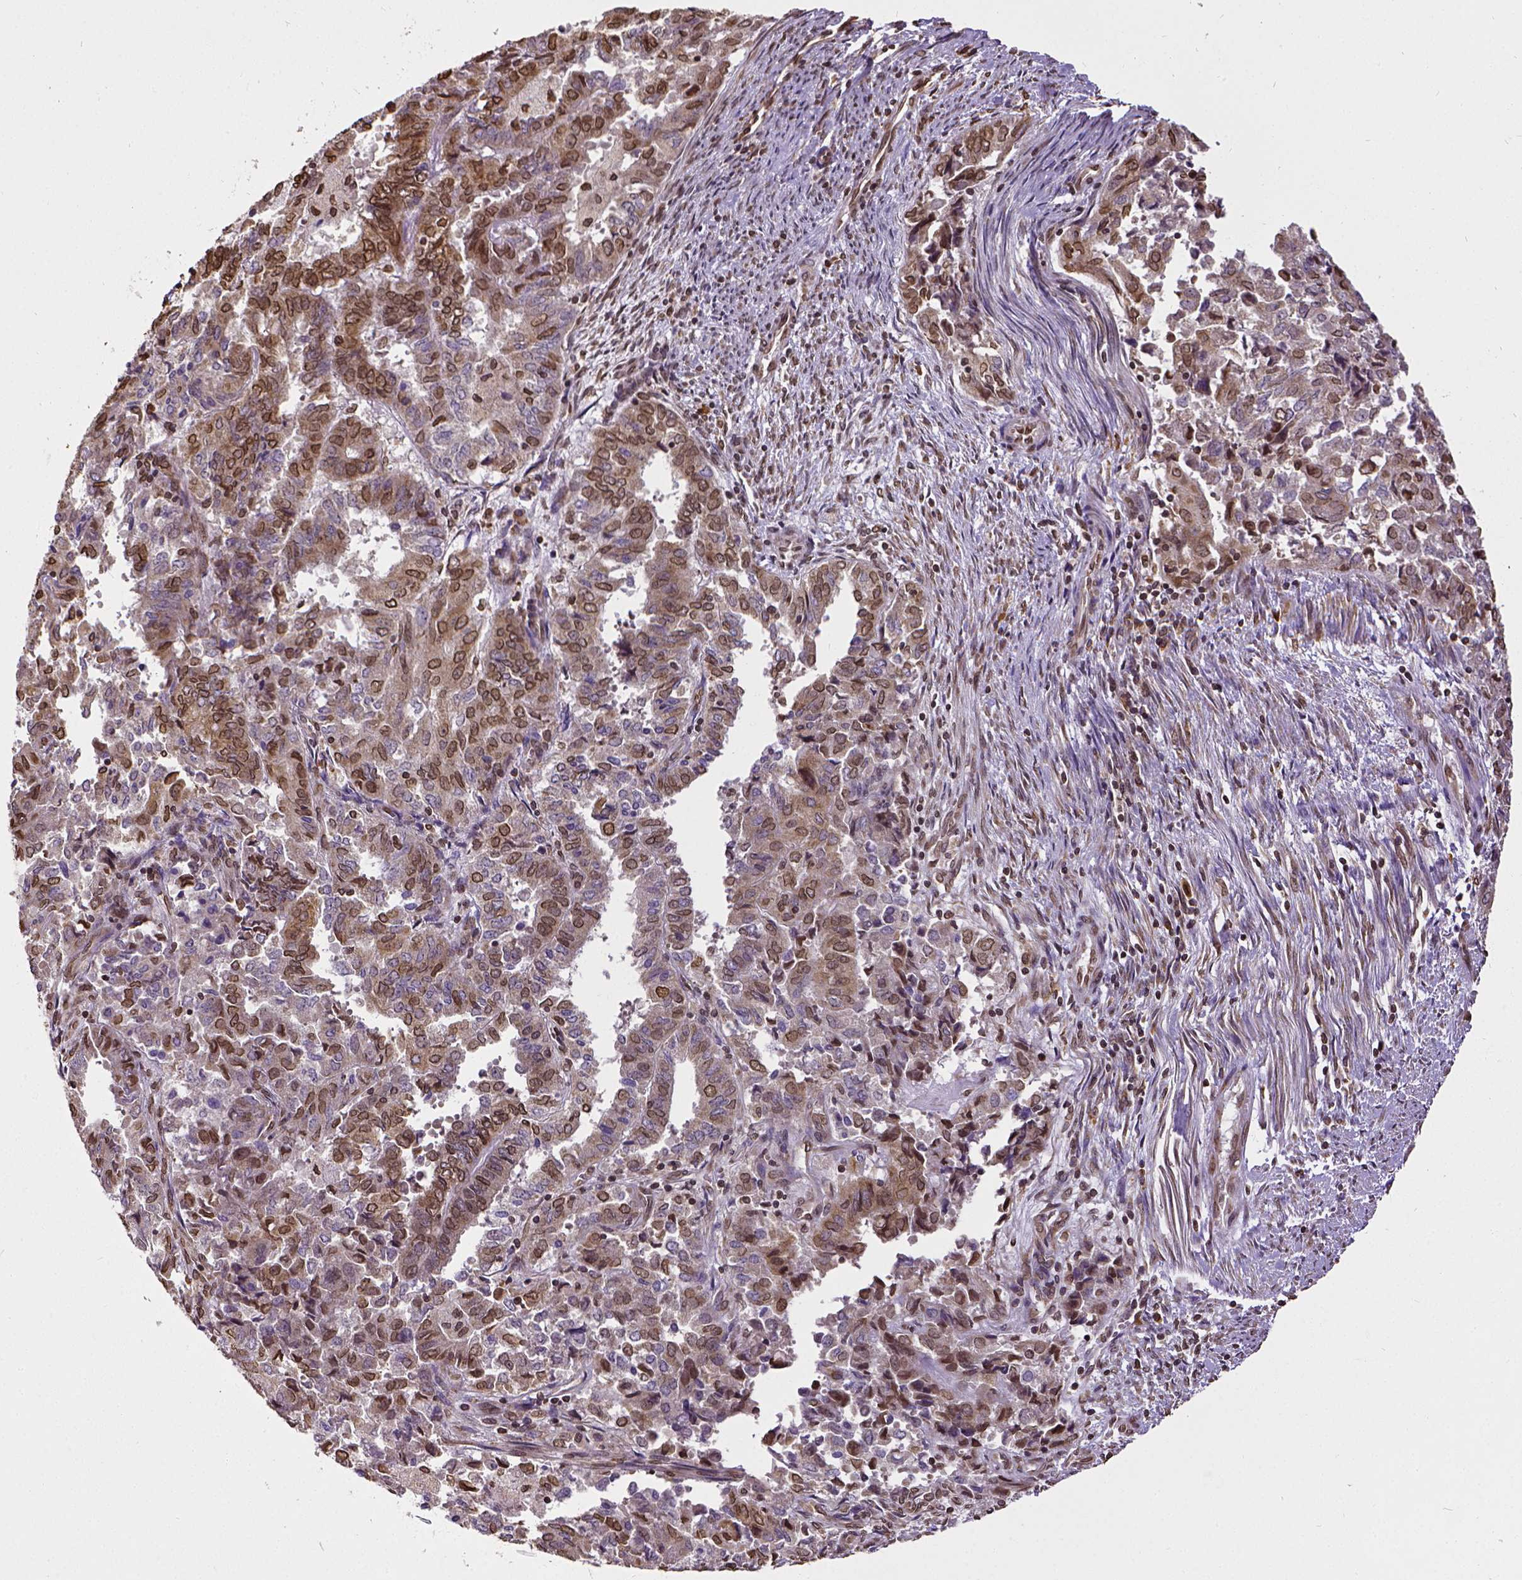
{"staining": {"intensity": "moderate", "quantity": "25%-75%", "location": "cytoplasmic/membranous,nuclear"}, "tissue": "endometrial cancer", "cell_type": "Tumor cells", "image_type": "cancer", "snomed": [{"axis": "morphology", "description": "Adenocarcinoma, NOS"}, {"axis": "topography", "description": "Endometrium"}], "caption": "Brown immunohistochemical staining in endometrial cancer reveals moderate cytoplasmic/membranous and nuclear positivity in about 25%-75% of tumor cells. The protein is shown in brown color, while the nuclei are stained blue.", "gene": "MTDH", "patient": {"sex": "female", "age": 72}}